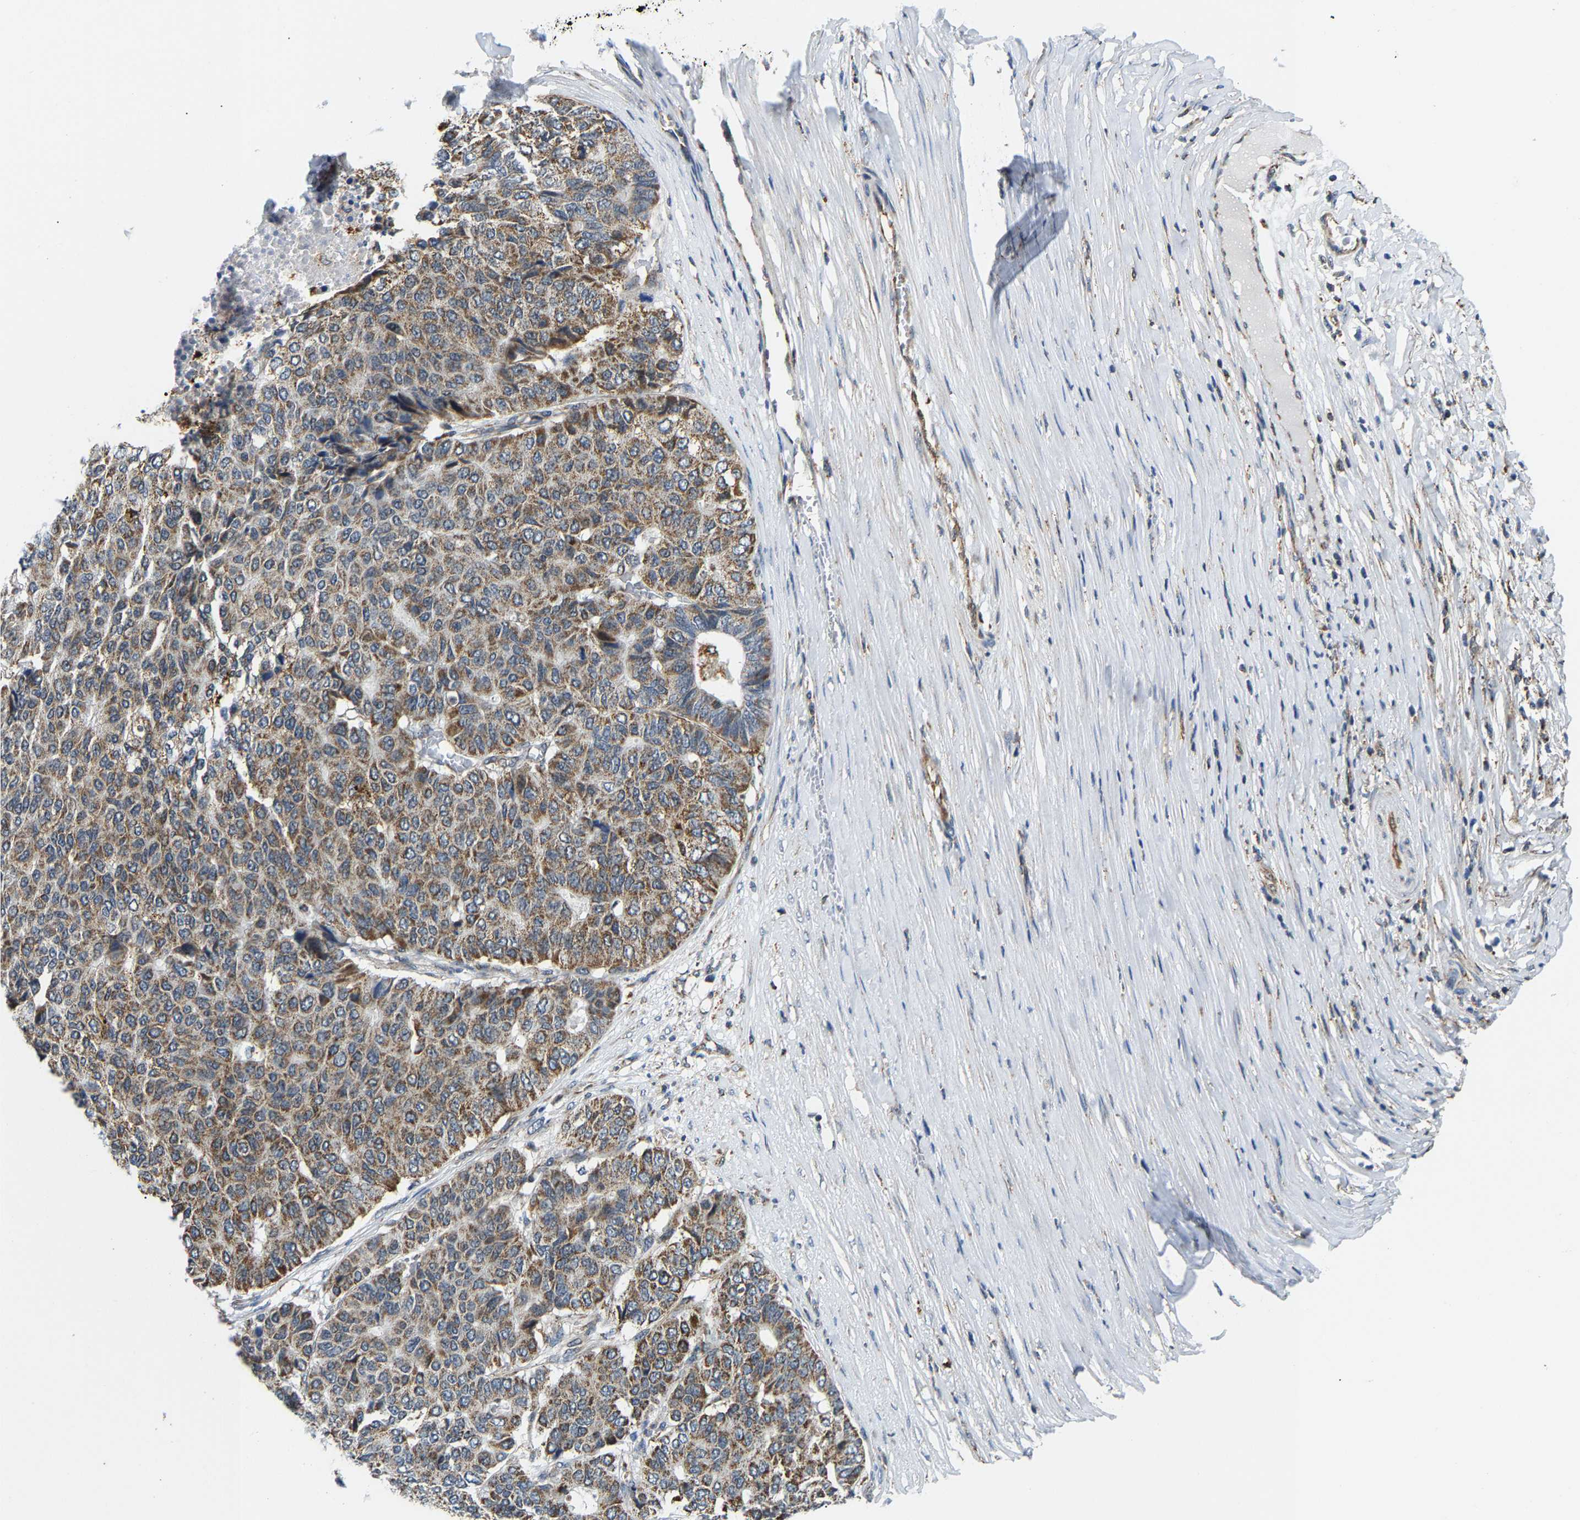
{"staining": {"intensity": "moderate", "quantity": ">75%", "location": "cytoplasmic/membranous"}, "tissue": "pancreatic cancer", "cell_type": "Tumor cells", "image_type": "cancer", "snomed": [{"axis": "morphology", "description": "Adenocarcinoma, NOS"}, {"axis": "topography", "description": "Pancreas"}], "caption": "The immunohistochemical stain shows moderate cytoplasmic/membranous staining in tumor cells of pancreatic cancer tissue. (IHC, brightfield microscopy, high magnification).", "gene": "GIMAP7", "patient": {"sex": "male", "age": 50}}